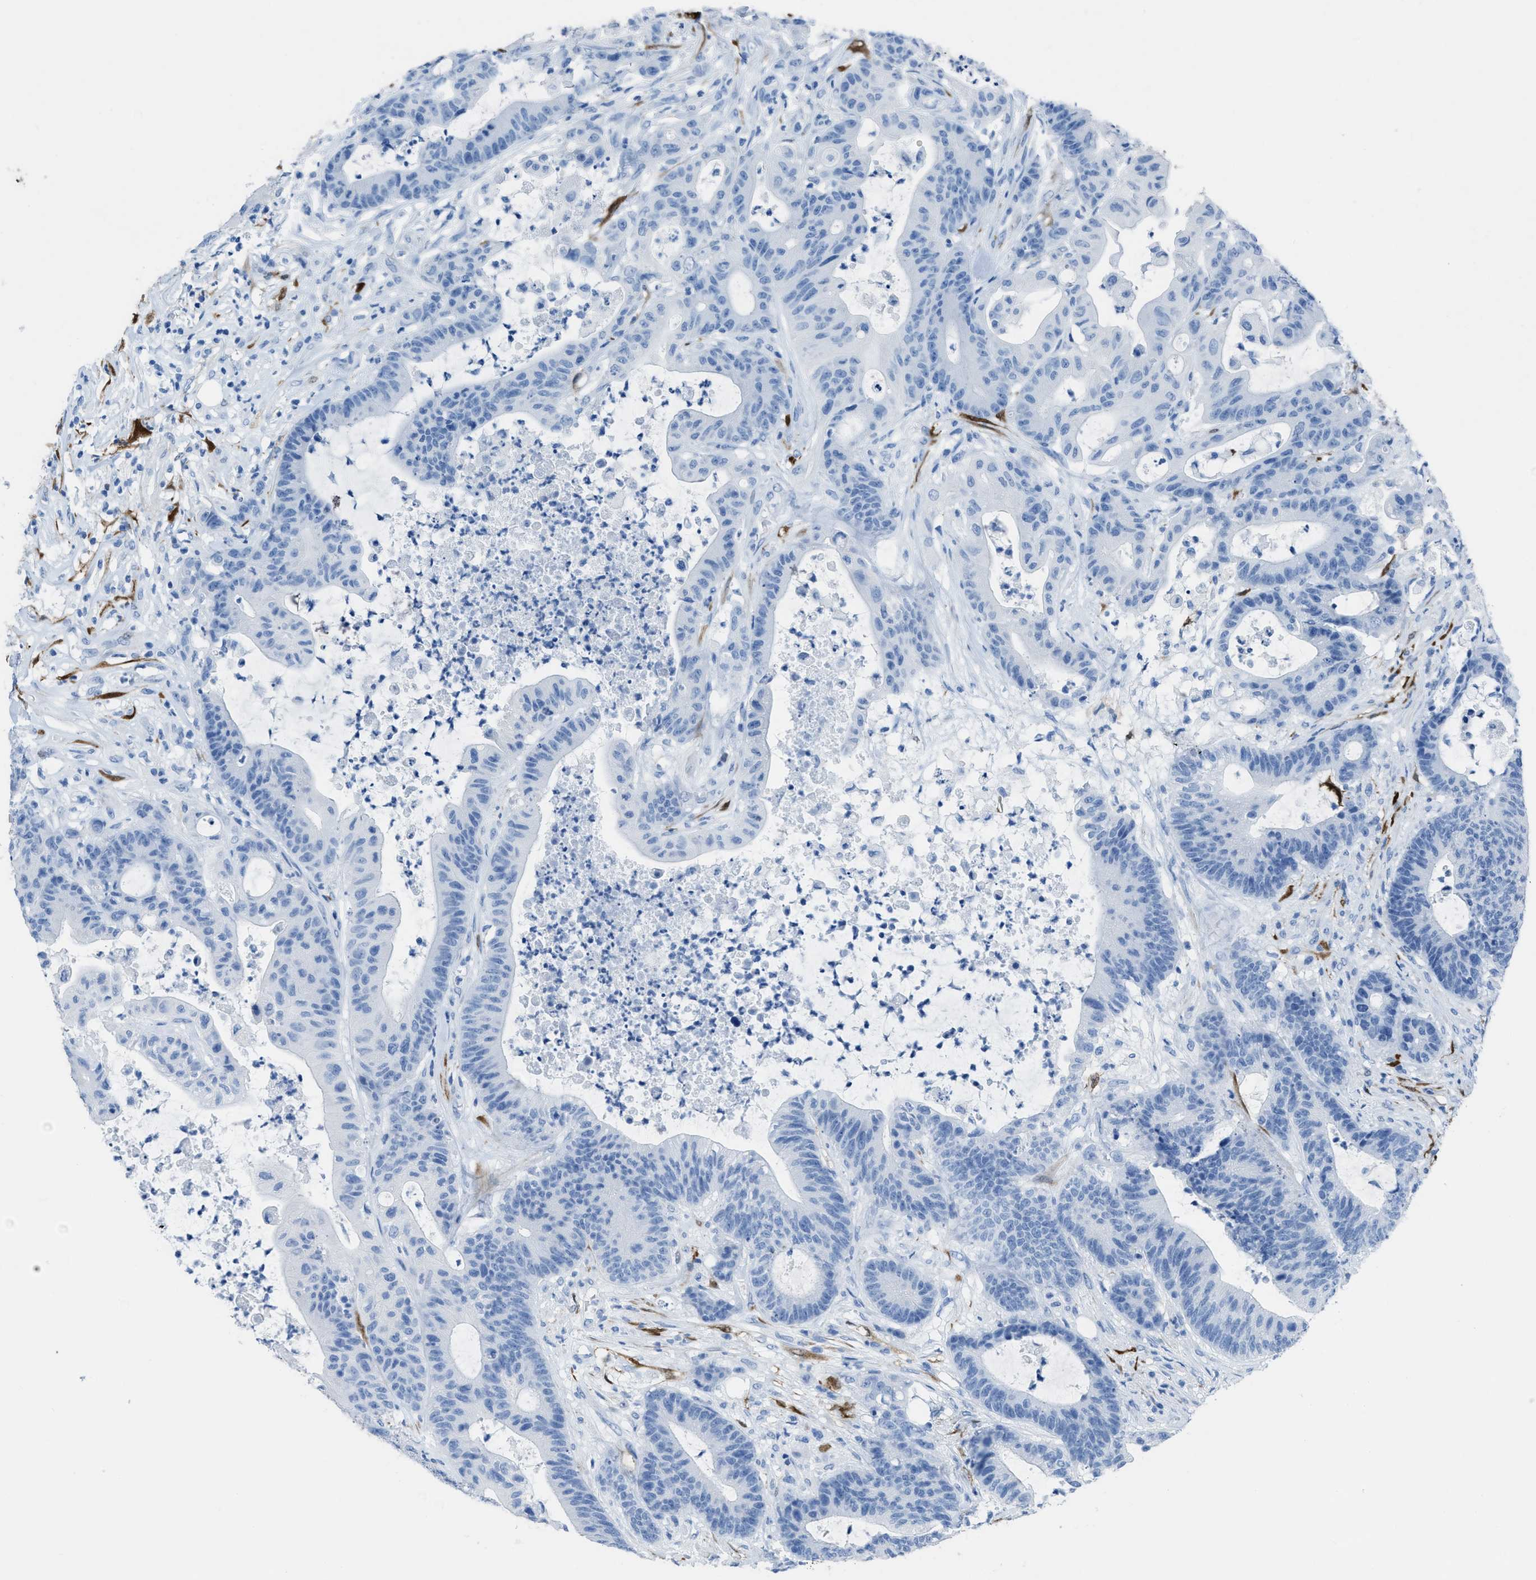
{"staining": {"intensity": "negative", "quantity": "none", "location": "none"}, "tissue": "colorectal cancer", "cell_type": "Tumor cells", "image_type": "cancer", "snomed": [{"axis": "morphology", "description": "Adenocarcinoma, NOS"}, {"axis": "topography", "description": "Colon"}], "caption": "High magnification brightfield microscopy of colorectal adenocarcinoma stained with DAB (brown) and counterstained with hematoxylin (blue): tumor cells show no significant positivity.", "gene": "CDKN2A", "patient": {"sex": "female", "age": 84}}